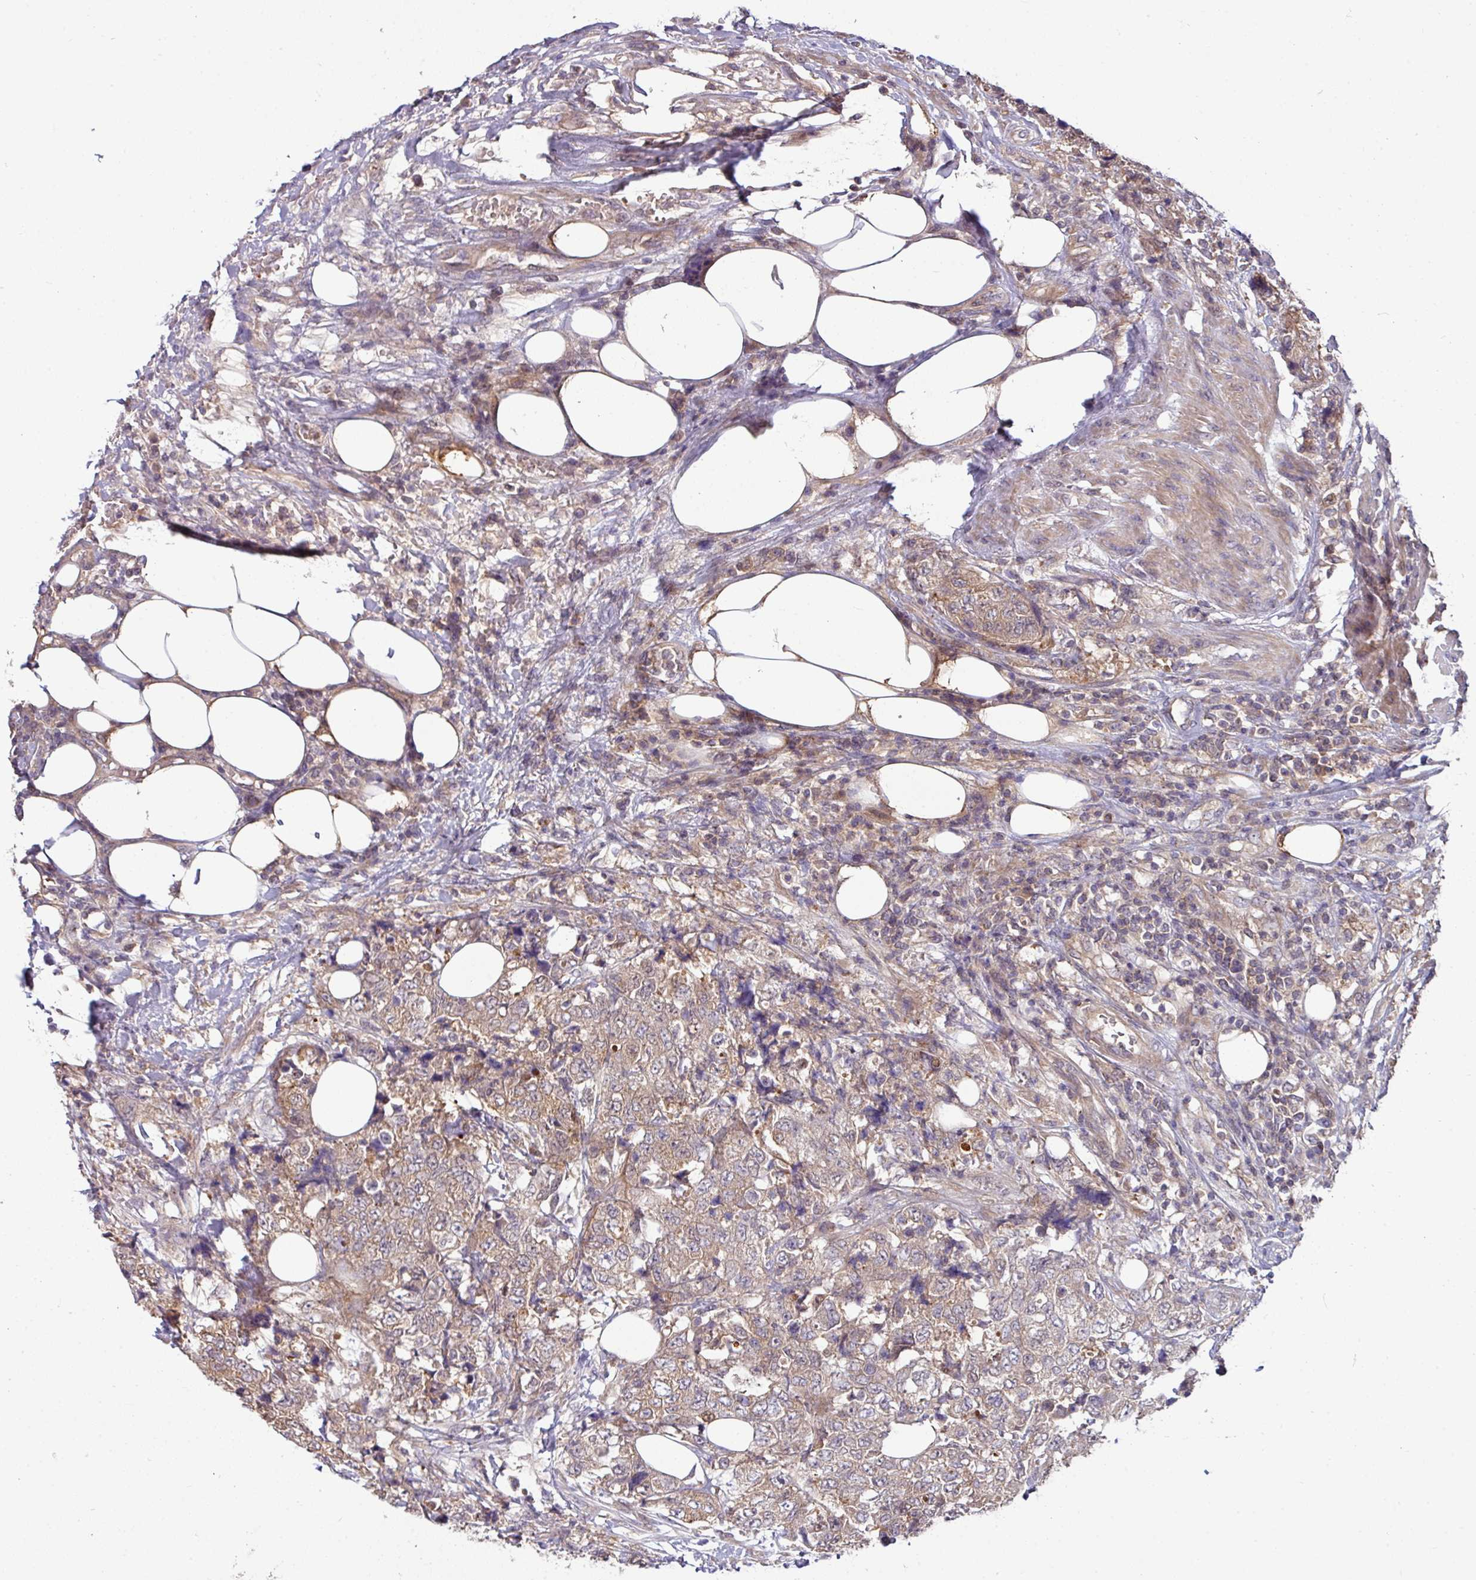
{"staining": {"intensity": "weak", "quantity": "25%-75%", "location": "cytoplasmic/membranous"}, "tissue": "urothelial cancer", "cell_type": "Tumor cells", "image_type": "cancer", "snomed": [{"axis": "morphology", "description": "Urothelial carcinoma, High grade"}, {"axis": "topography", "description": "Urinary bladder"}], "caption": "This is a histology image of immunohistochemistry staining of urothelial carcinoma (high-grade), which shows weak expression in the cytoplasmic/membranous of tumor cells.", "gene": "SLAMF6", "patient": {"sex": "female", "age": 78}}